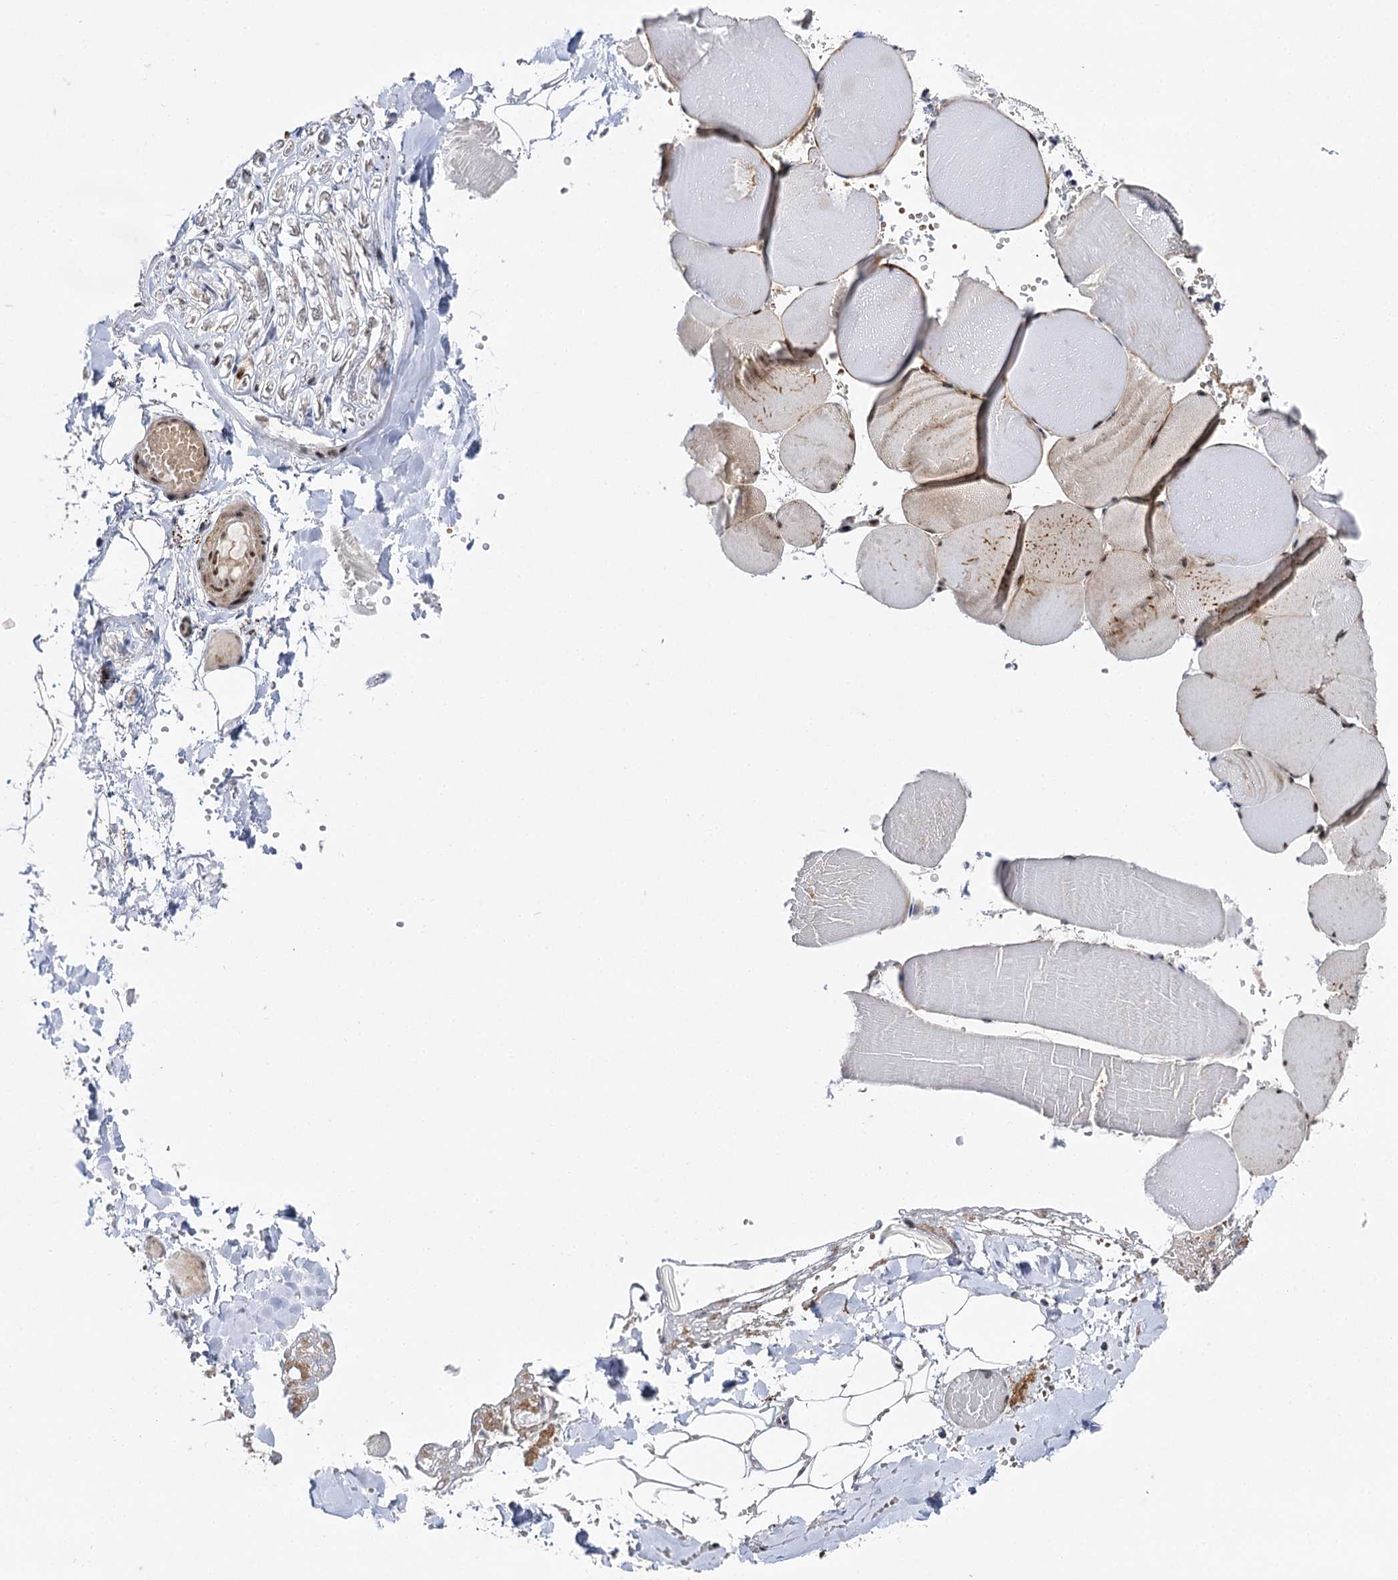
{"staining": {"intensity": "moderate", "quantity": ">75%", "location": "nuclear"}, "tissue": "adipose tissue", "cell_type": "Adipocytes", "image_type": "normal", "snomed": [{"axis": "morphology", "description": "Normal tissue, NOS"}, {"axis": "topography", "description": "Skeletal muscle"}, {"axis": "topography", "description": "Peripheral nerve tissue"}], "caption": "A brown stain labels moderate nuclear staining of a protein in adipocytes of normal human adipose tissue.", "gene": "BUD13", "patient": {"sex": "female", "age": 55}}